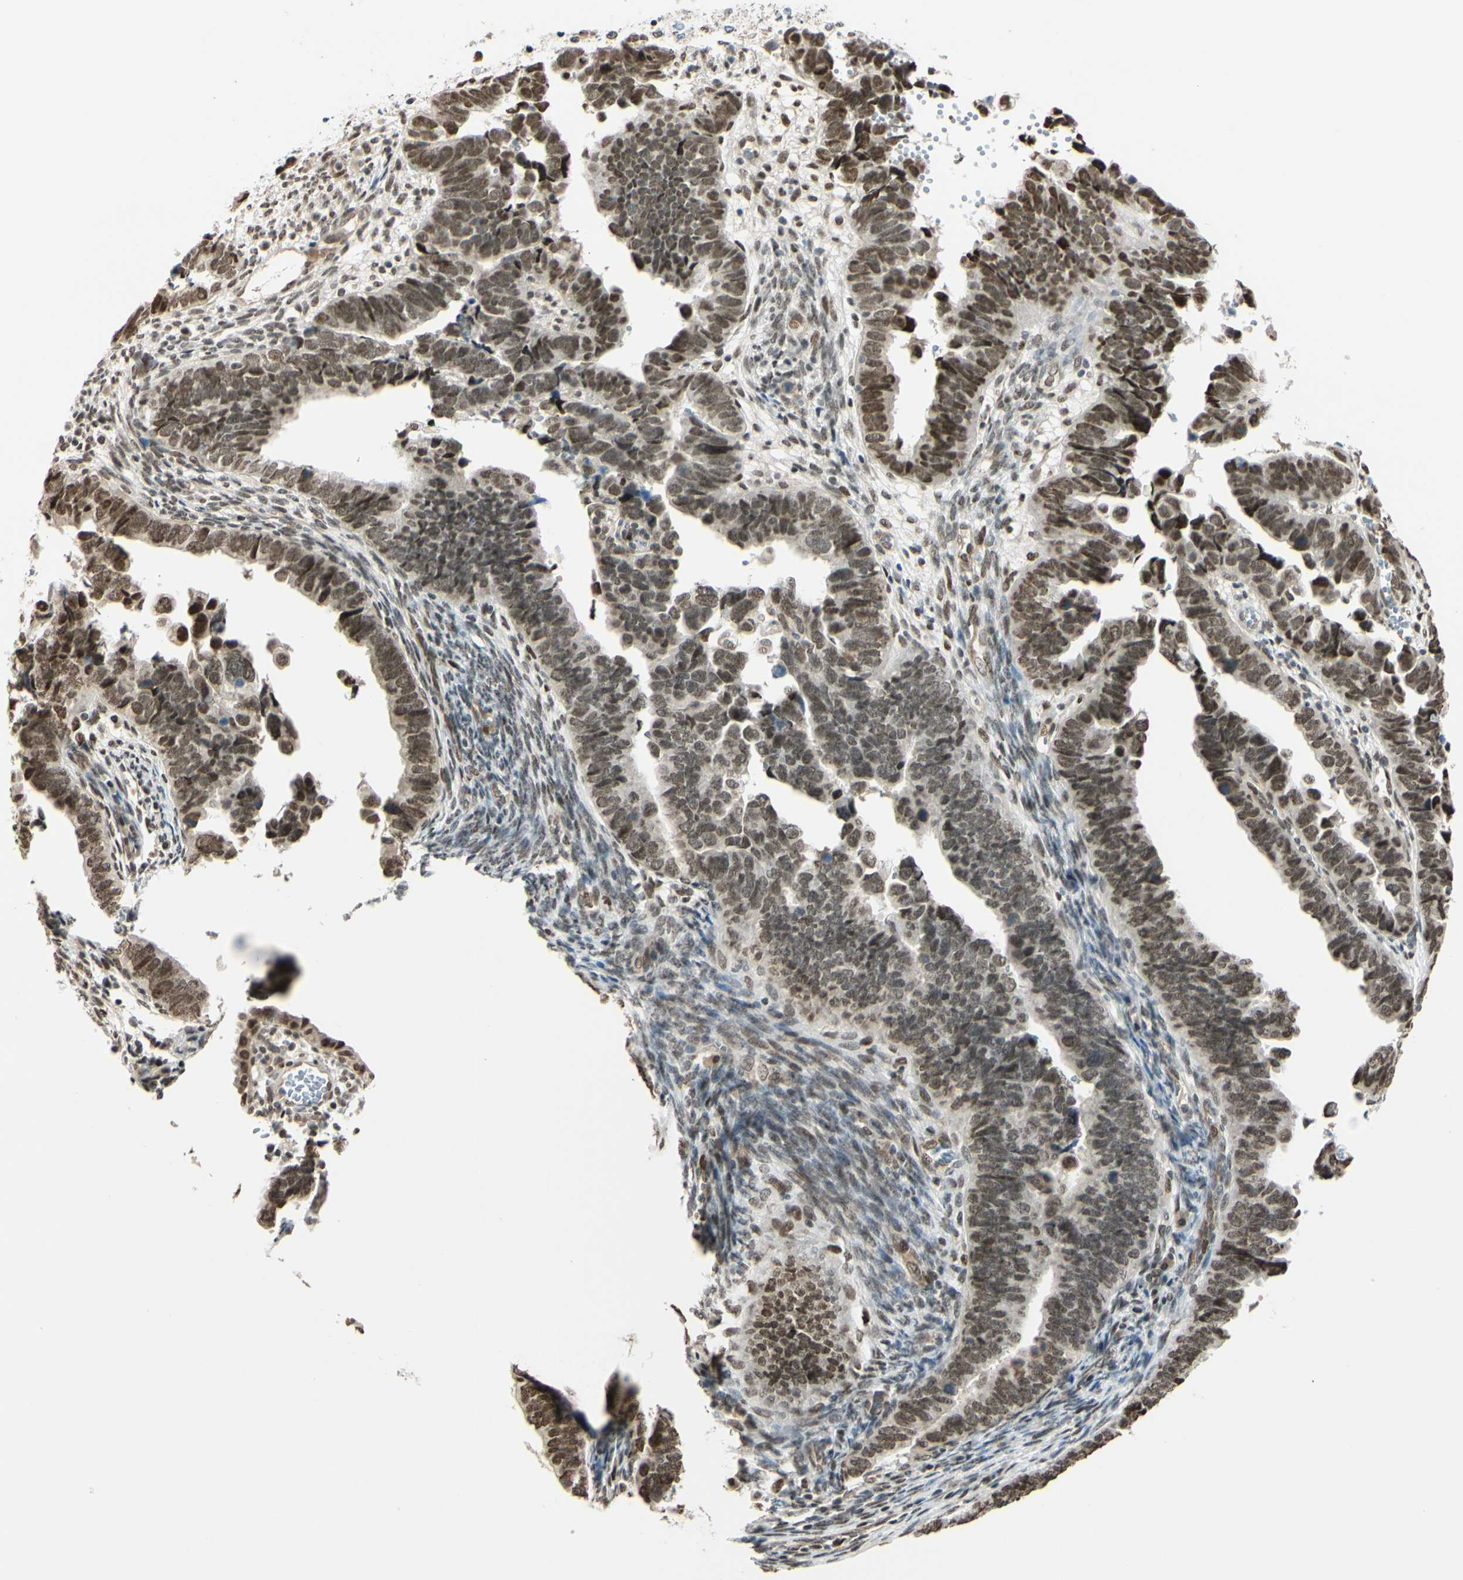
{"staining": {"intensity": "moderate", "quantity": ">75%", "location": "nuclear"}, "tissue": "endometrial cancer", "cell_type": "Tumor cells", "image_type": "cancer", "snomed": [{"axis": "morphology", "description": "Adenocarcinoma, NOS"}, {"axis": "topography", "description": "Endometrium"}], "caption": "Immunohistochemistry (IHC) micrograph of human endometrial cancer (adenocarcinoma) stained for a protein (brown), which shows medium levels of moderate nuclear positivity in about >75% of tumor cells.", "gene": "SUFU", "patient": {"sex": "female", "age": 75}}